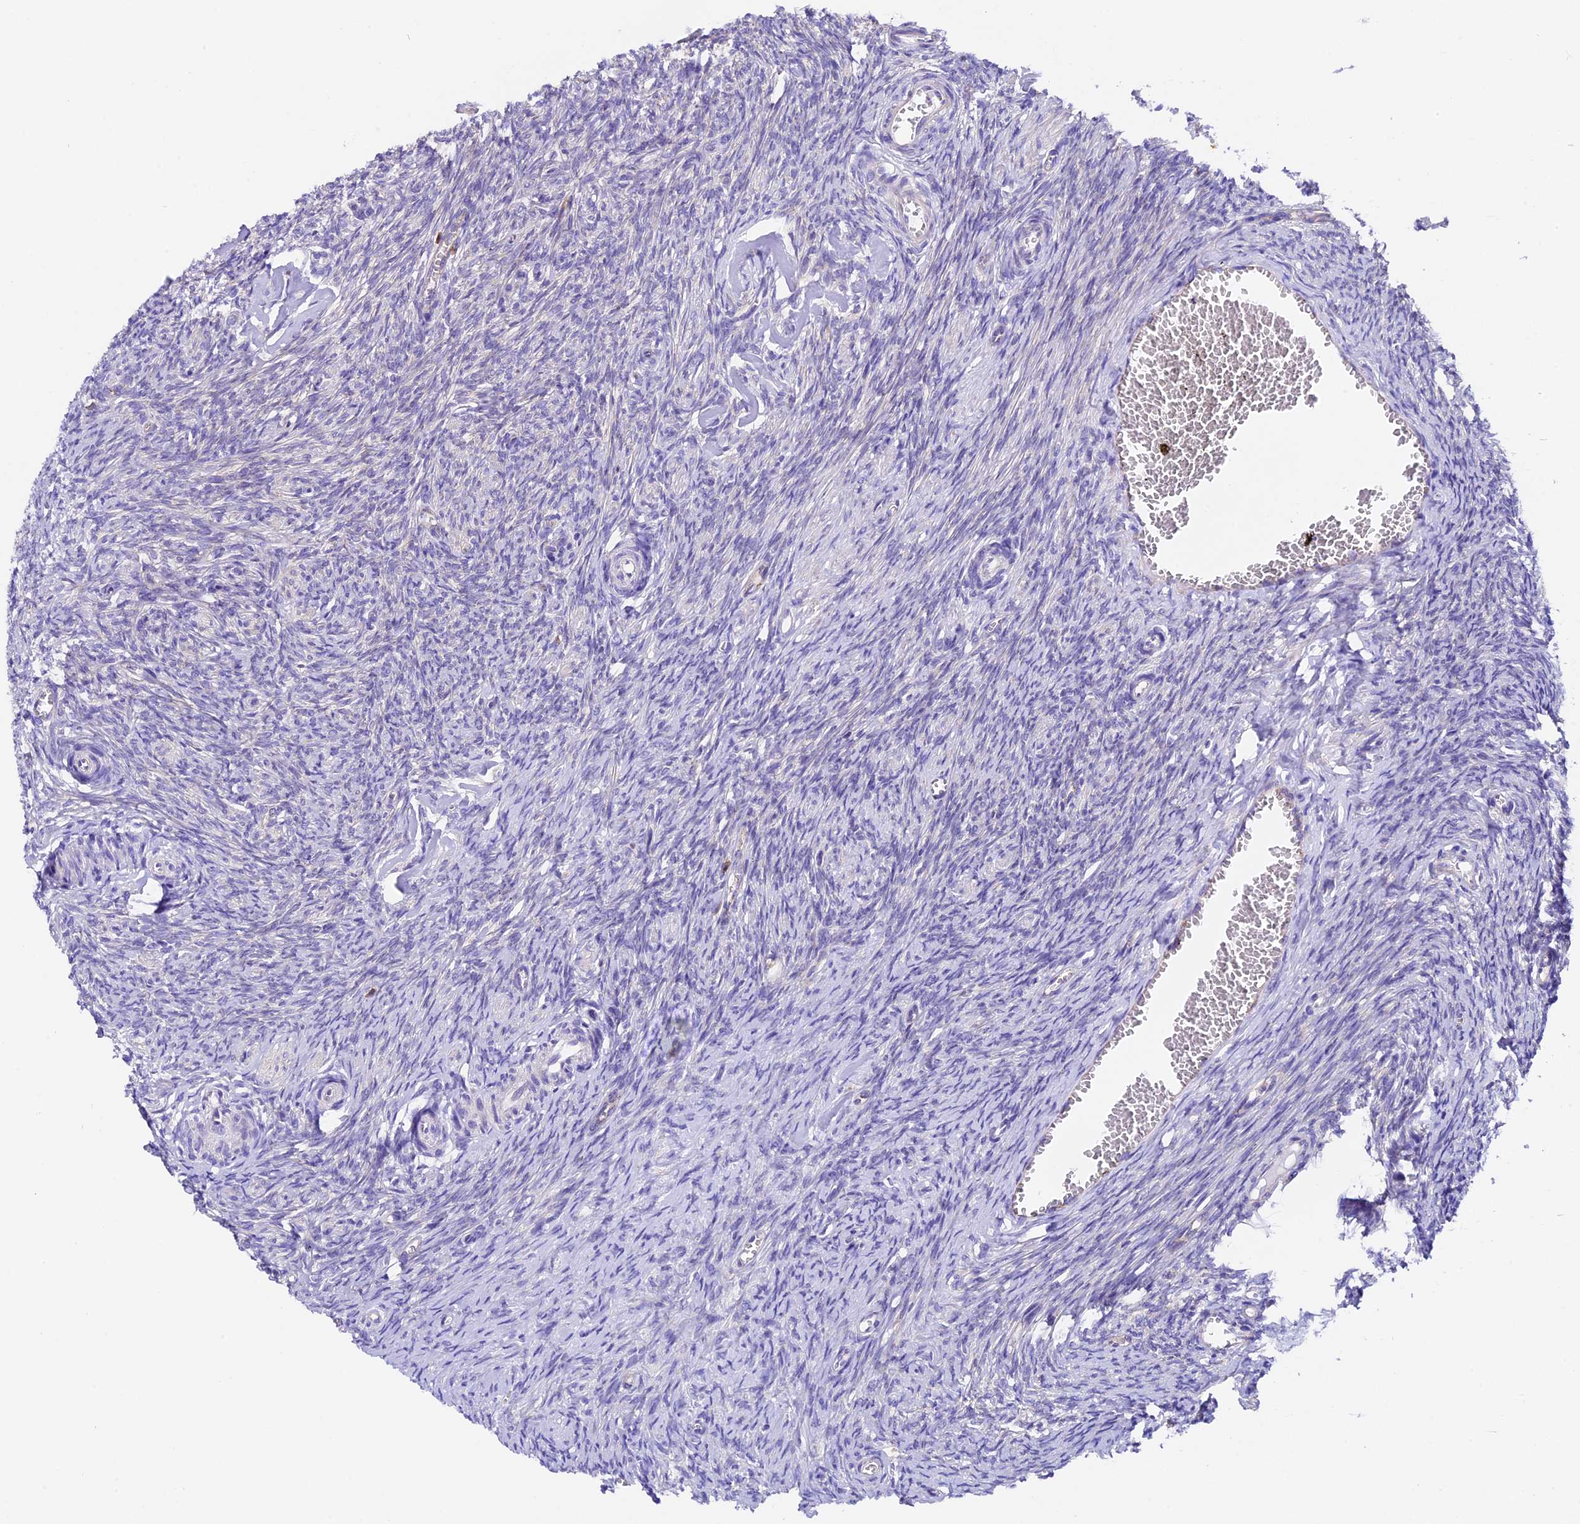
{"staining": {"intensity": "negative", "quantity": "none", "location": "none"}, "tissue": "ovary", "cell_type": "Ovarian stroma cells", "image_type": "normal", "snomed": [{"axis": "morphology", "description": "Normal tissue, NOS"}, {"axis": "topography", "description": "Ovary"}], "caption": "Human ovary stained for a protein using IHC shows no staining in ovarian stroma cells.", "gene": "COMTD1", "patient": {"sex": "female", "age": 44}}